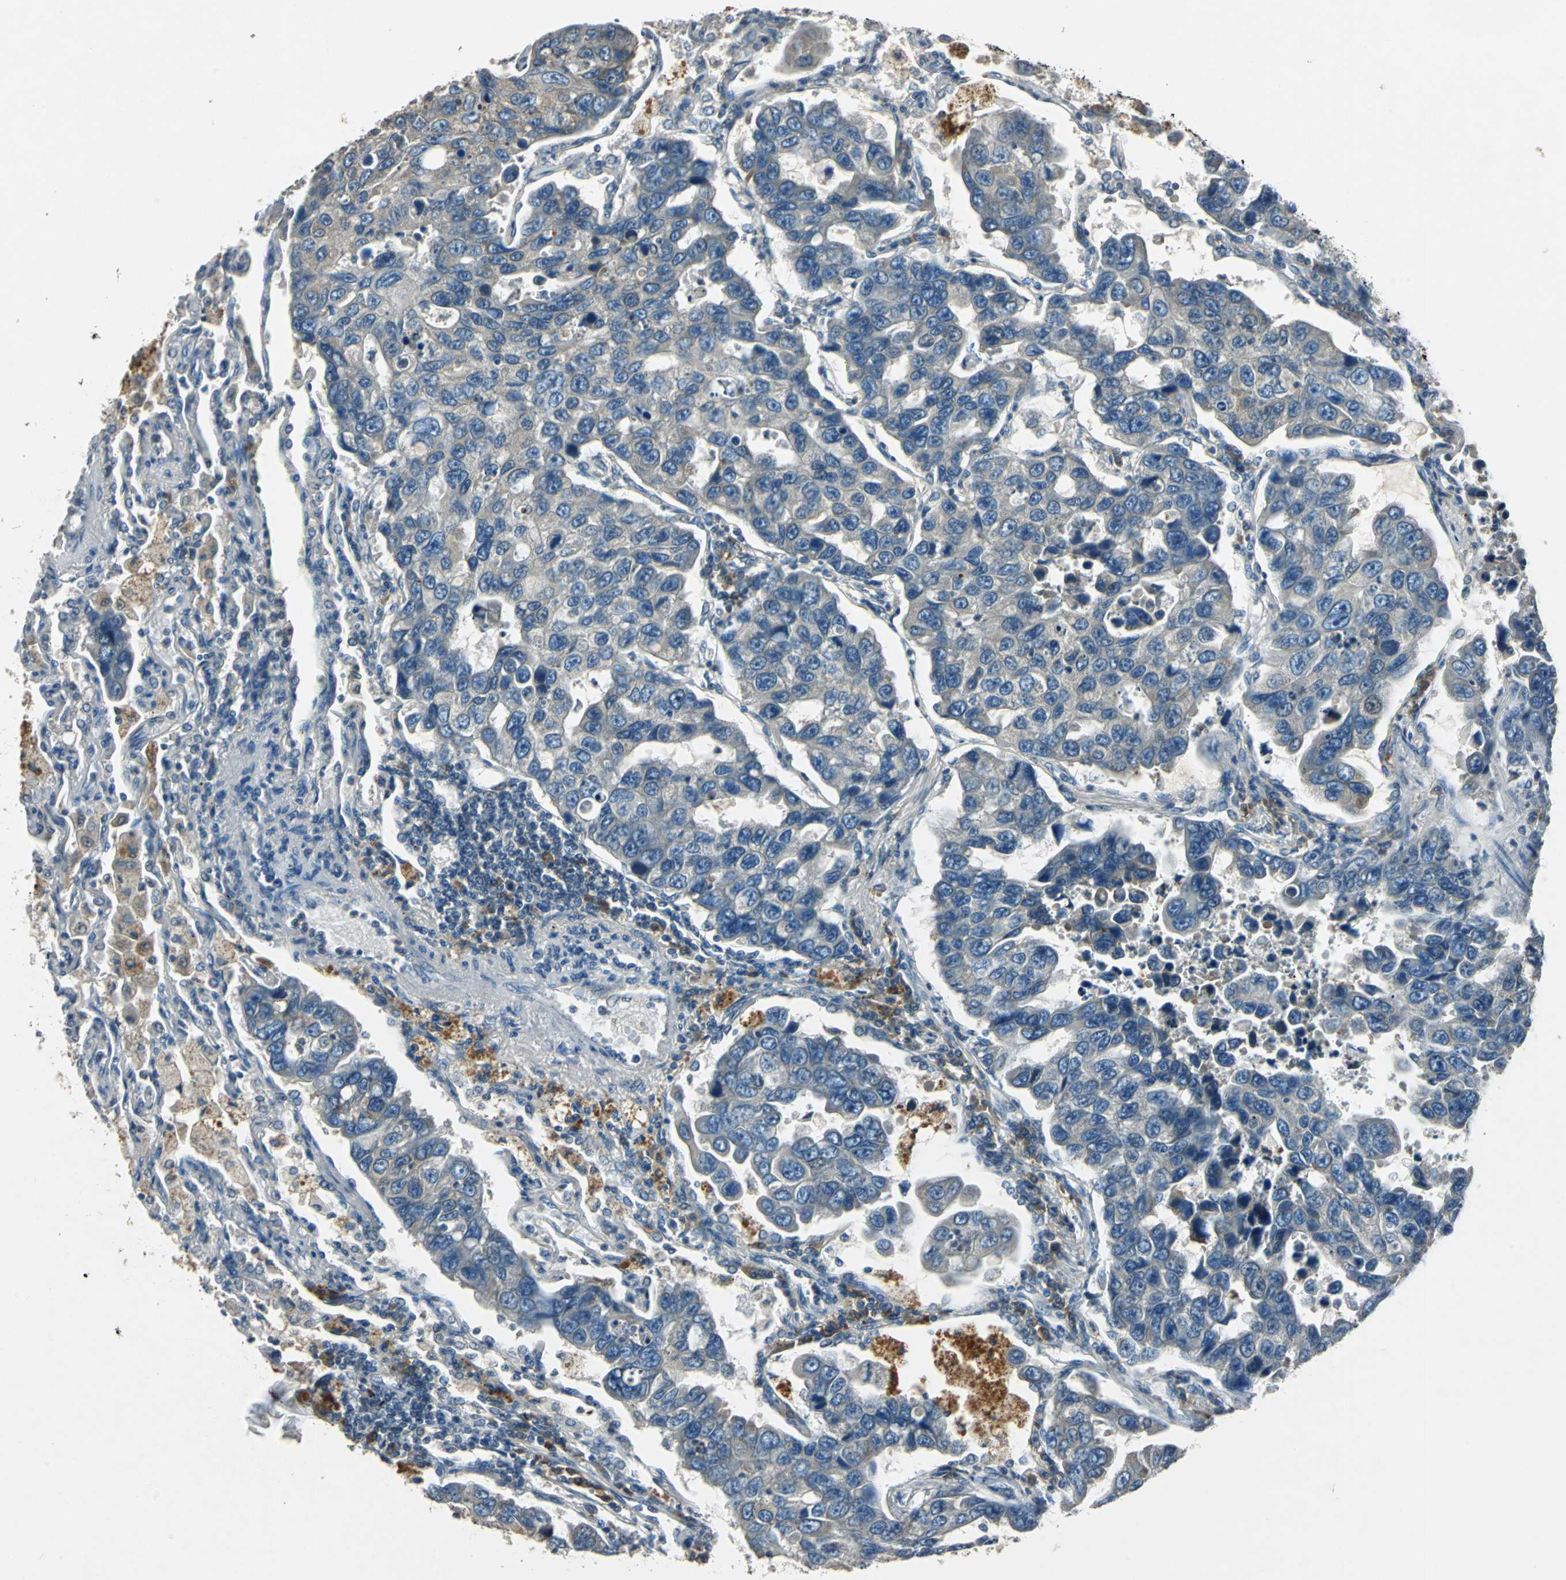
{"staining": {"intensity": "negative", "quantity": "none", "location": "none"}, "tissue": "lung cancer", "cell_type": "Tumor cells", "image_type": "cancer", "snomed": [{"axis": "morphology", "description": "Adenocarcinoma, NOS"}, {"axis": "topography", "description": "Lung"}], "caption": "Lung cancer (adenocarcinoma) was stained to show a protein in brown. There is no significant staining in tumor cells.", "gene": "SLC2A13", "patient": {"sex": "male", "age": 64}}